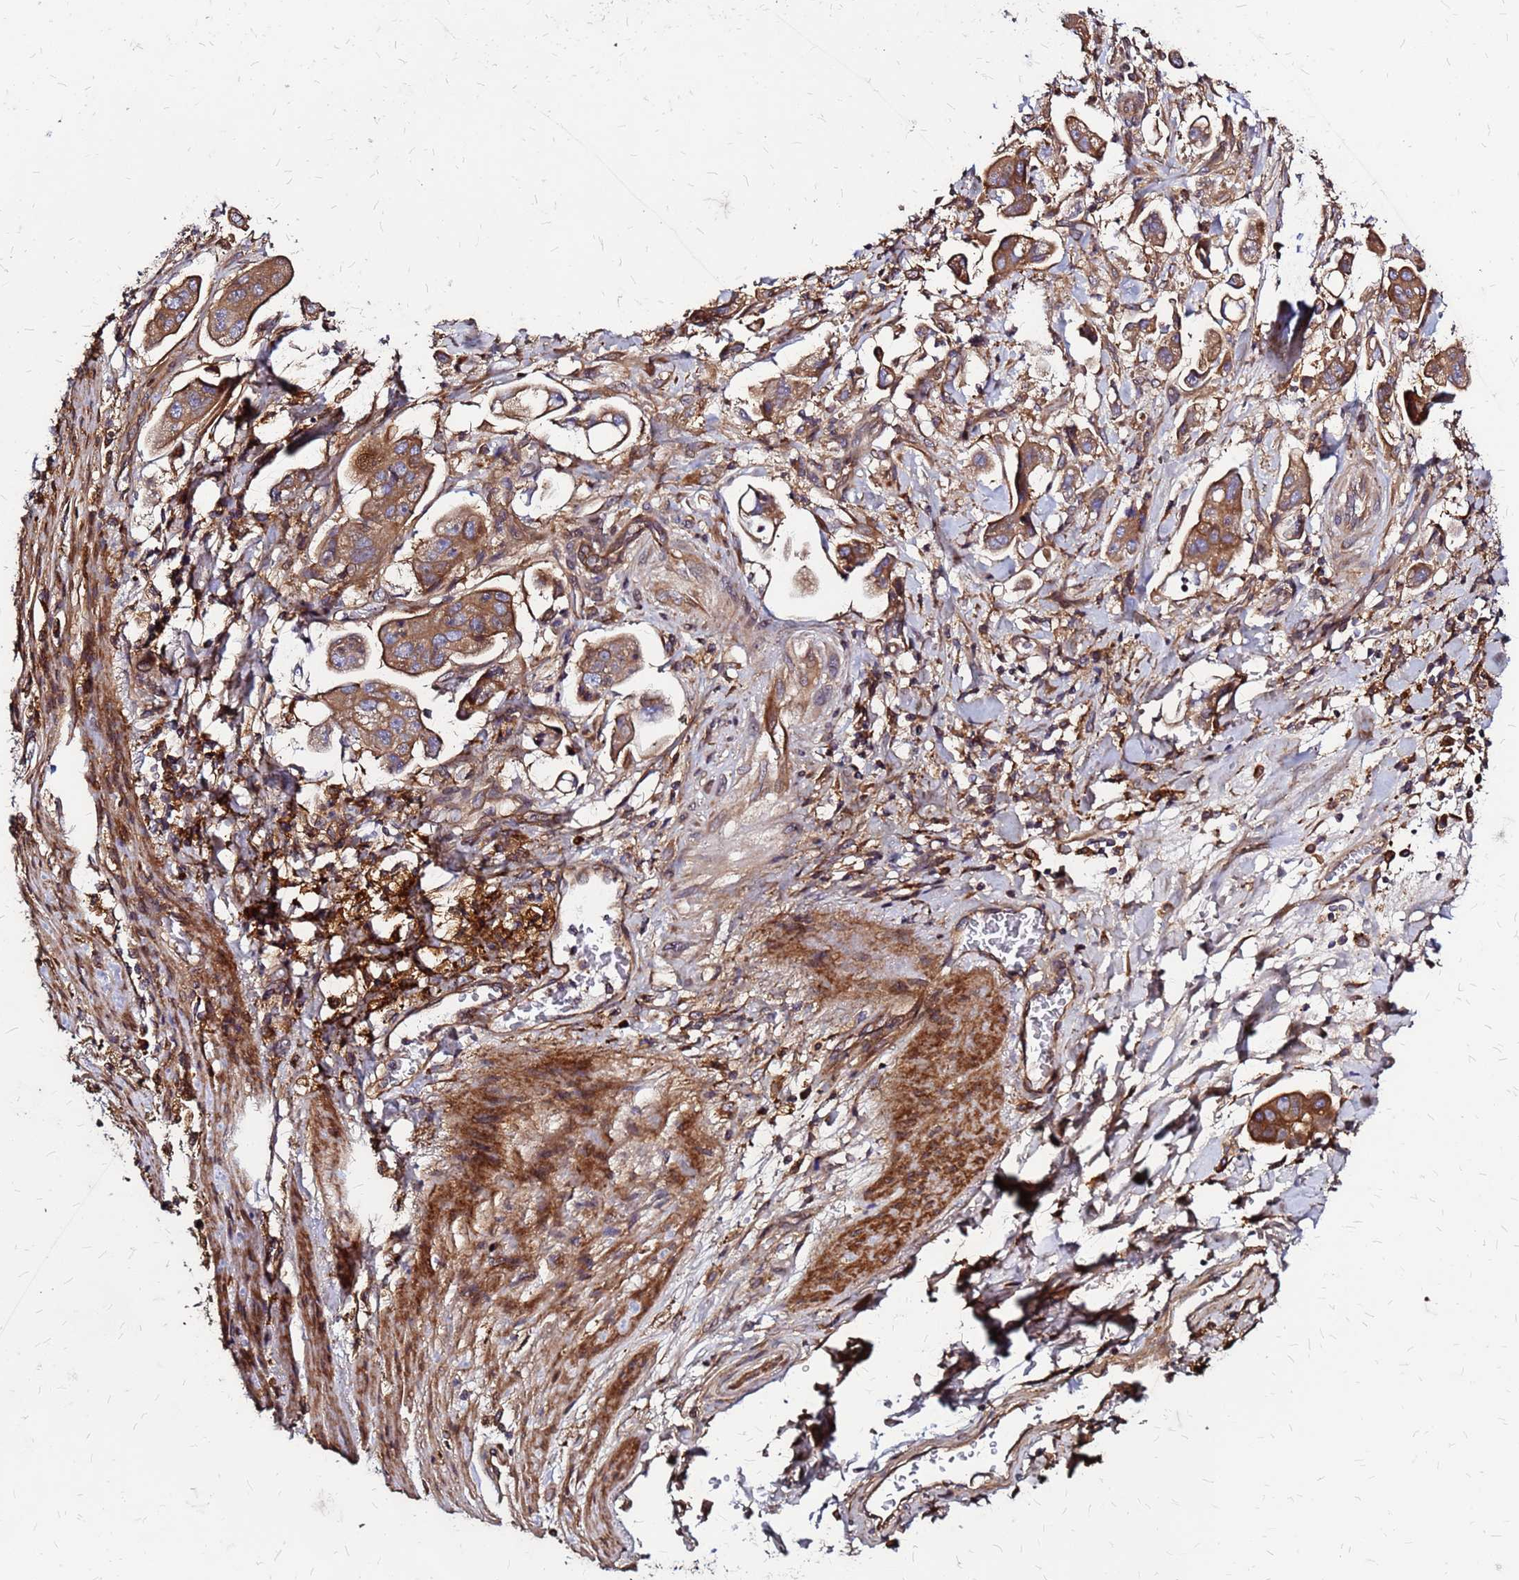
{"staining": {"intensity": "moderate", "quantity": ">75%", "location": "cytoplasmic/membranous"}, "tissue": "stomach cancer", "cell_type": "Tumor cells", "image_type": "cancer", "snomed": [{"axis": "morphology", "description": "Adenocarcinoma, NOS"}, {"axis": "topography", "description": "Stomach"}], "caption": "Protein expression analysis of human stomach cancer reveals moderate cytoplasmic/membranous staining in approximately >75% of tumor cells.", "gene": "CYBC1", "patient": {"sex": "male", "age": 62}}